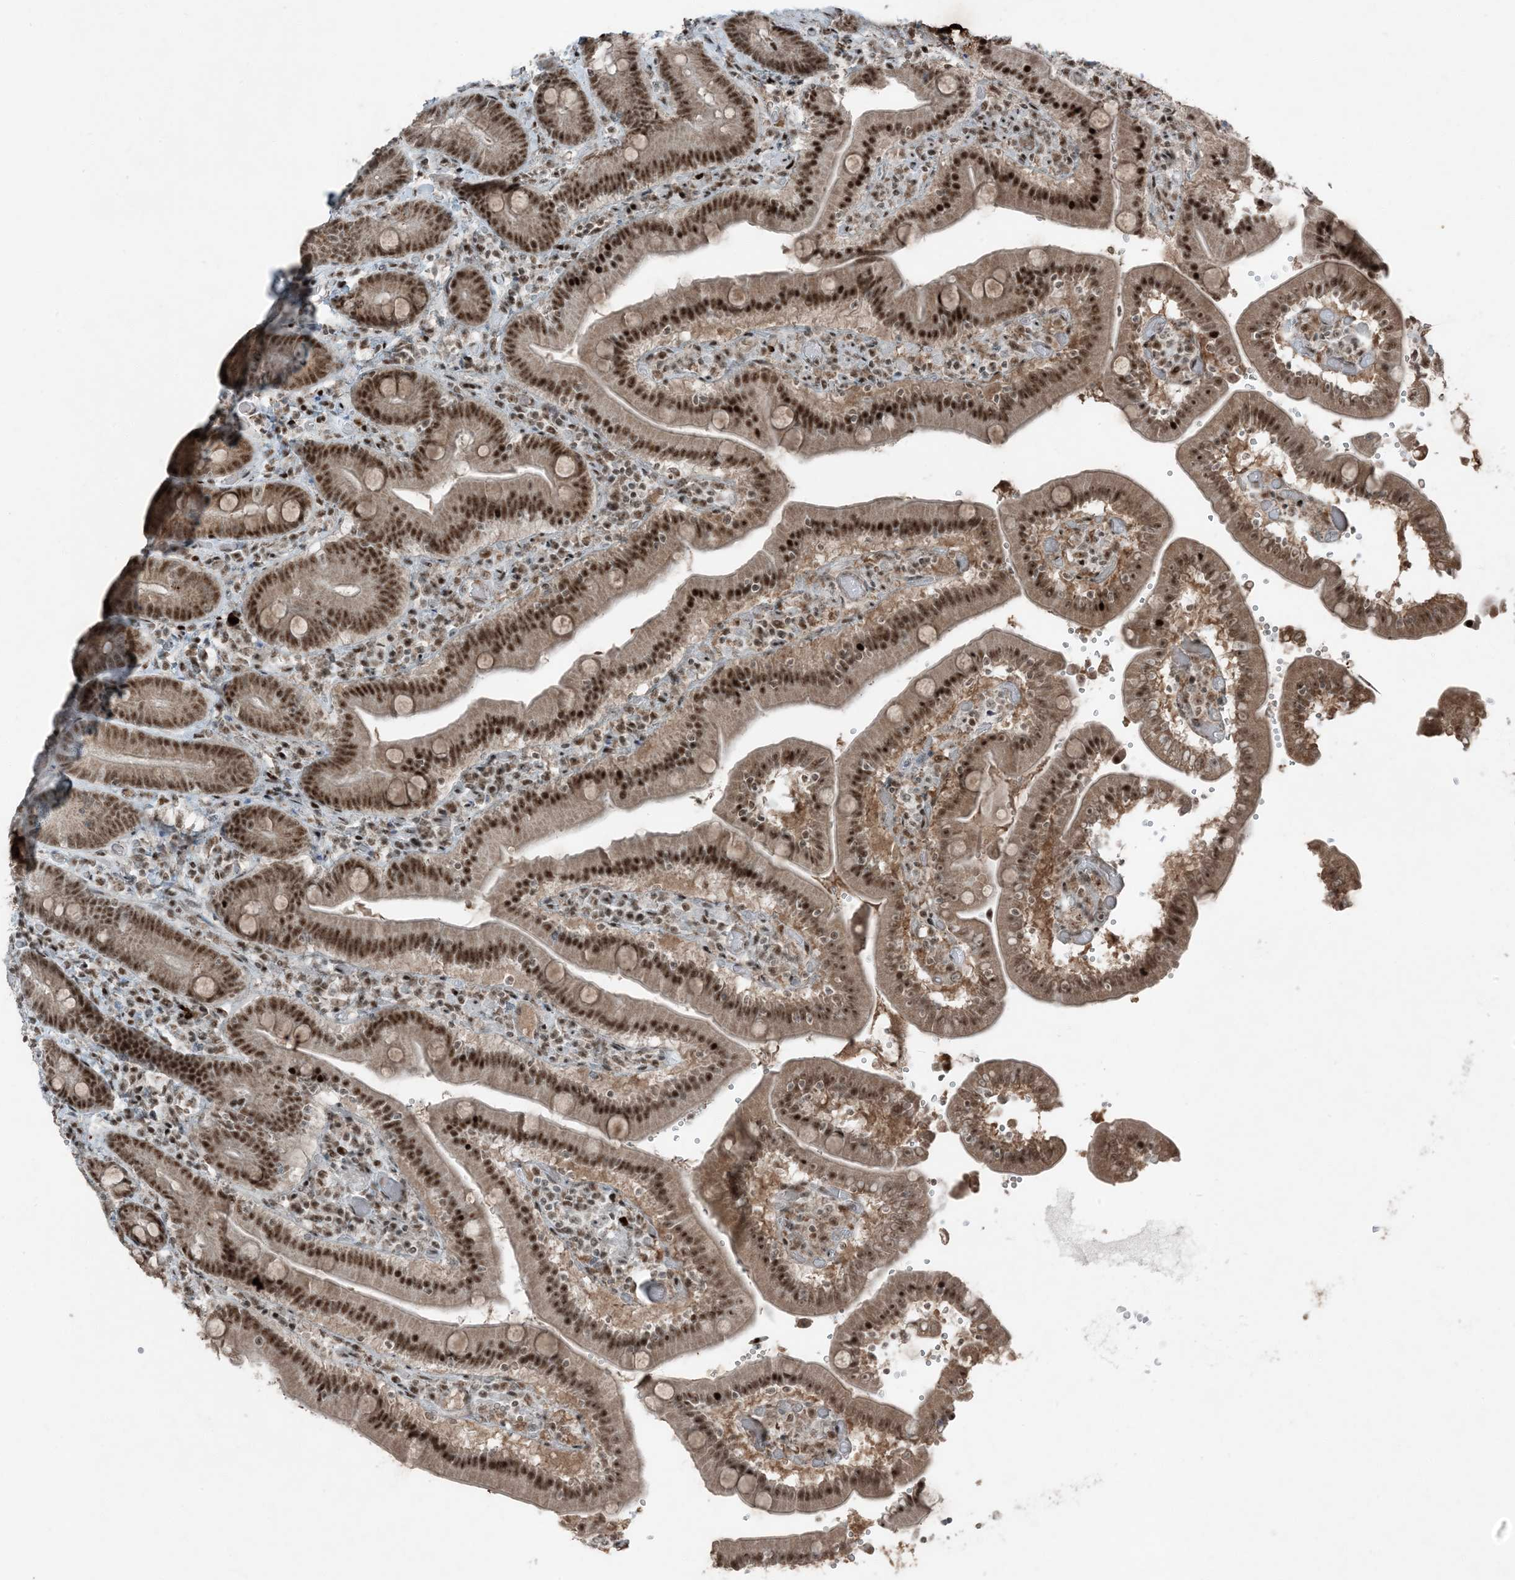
{"staining": {"intensity": "strong", "quantity": ">75%", "location": "nuclear"}, "tissue": "duodenum", "cell_type": "Glandular cells", "image_type": "normal", "snomed": [{"axis": "morphology", "description": "Normal tissue, NOS"}, {"axis": "topography", "description": "Duodenum"}], "caption": "Duodenum stained for a protein (brown) displays strong nuclear positive positivity in about >75% of glandular cells.", "gene": "TADA2B", "patient": {"sex": "female", "age": 62}}